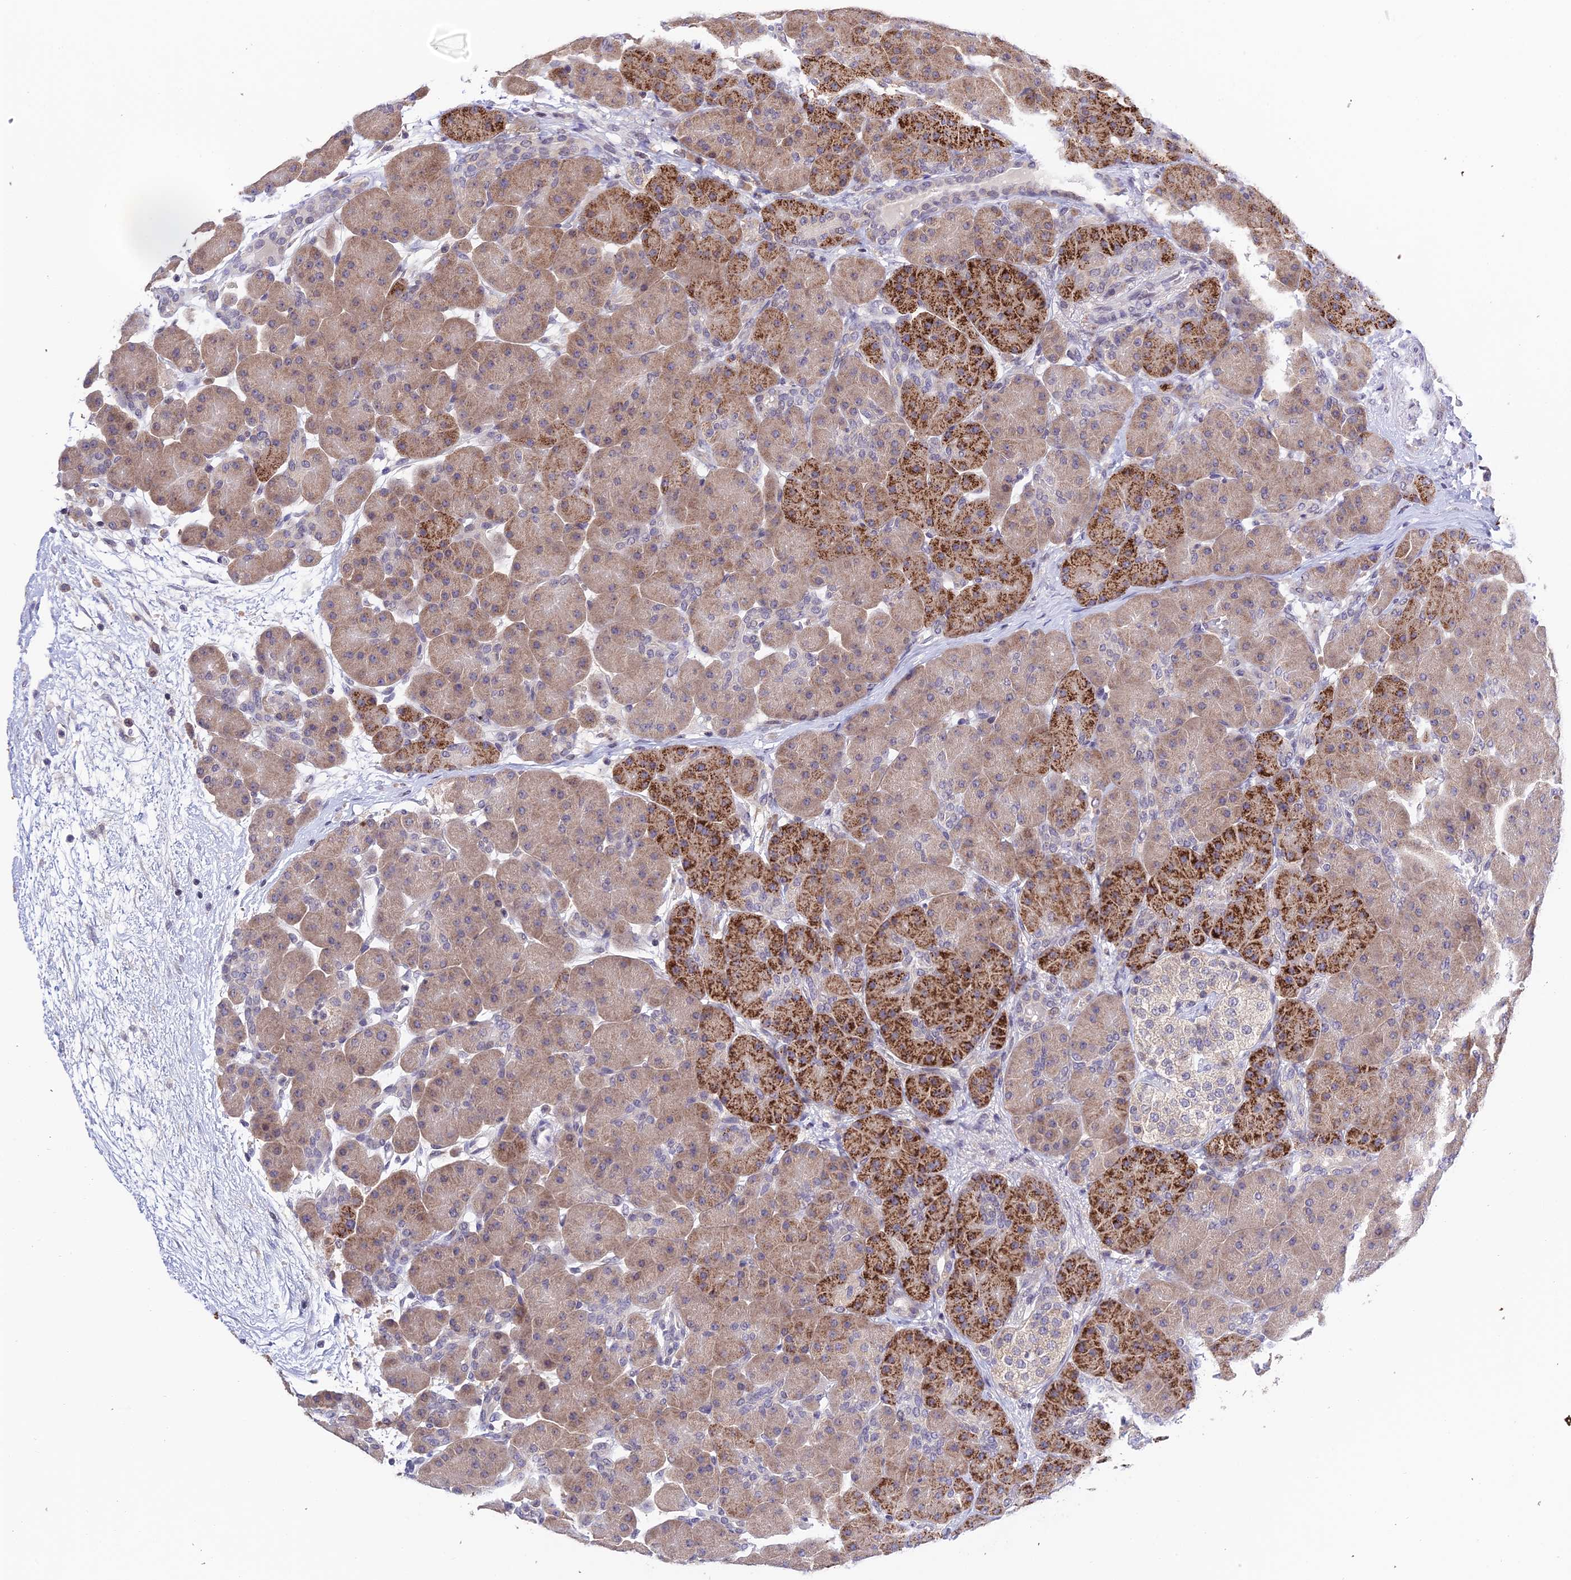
{"staining": {"intensity": "moderate", "quantity": ">75%", "location": "cytoplasmic/membranous"}, "tissue": "pancreas", "cell_type": "Exocrine glandular cells", "image_type": "normal", "snomed": [{"axis": "morphology", "description": "Normal tissue, NOS"}, {"axis": "topography", "description": "Pancreas"}], "caption": "Pancreas stained with immunohistochemistry displays moderate cytoplasmic/membranous expression in approximately >75% of exocrine glandular cells.", "gene": "TEKT1", "patient": {"sex": "male", "age": 66}}